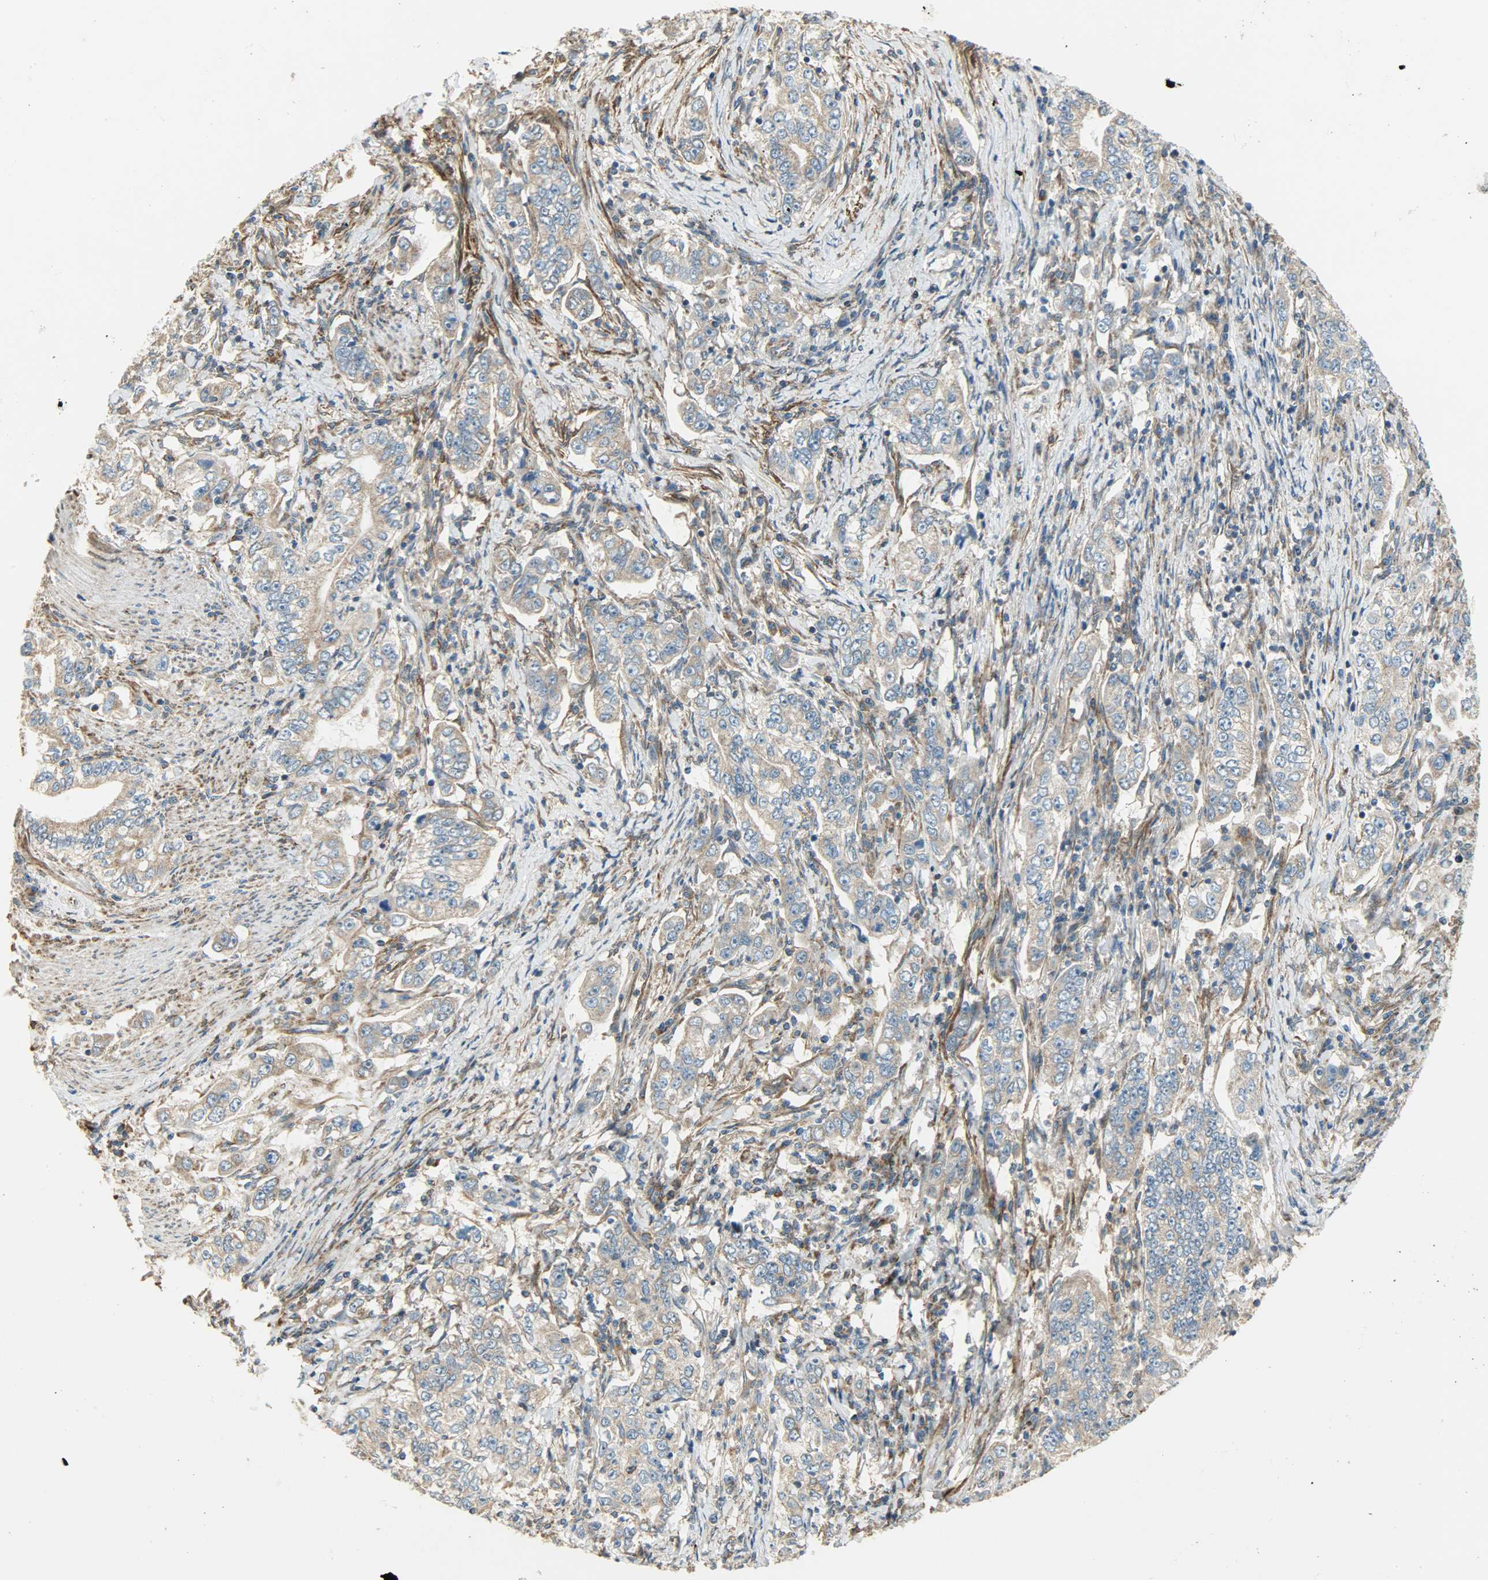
{"staining": {"intensity": "moderate", "quantity": ">75%", "location": "cytoplasmic/membranous"}, "tissue": "stomach cancer", "cell_type": "Tumor cells", "image_type": "cancer", "snomed": [{"axis": "morphology", "description": "Adenocarcinoma, NOS"}, {"axis": "topography", "description": "Stomach, lower"}], "caption": "Moderate cytoplasmic/membranous protein positivity is identified in about >75% of tumor cells in stomach cancer. The protein of interest is shown in brown color, while the nuclei are stained blue.", "gene": "C1orf198", "patient": {"sex": "female", "age": 72}}